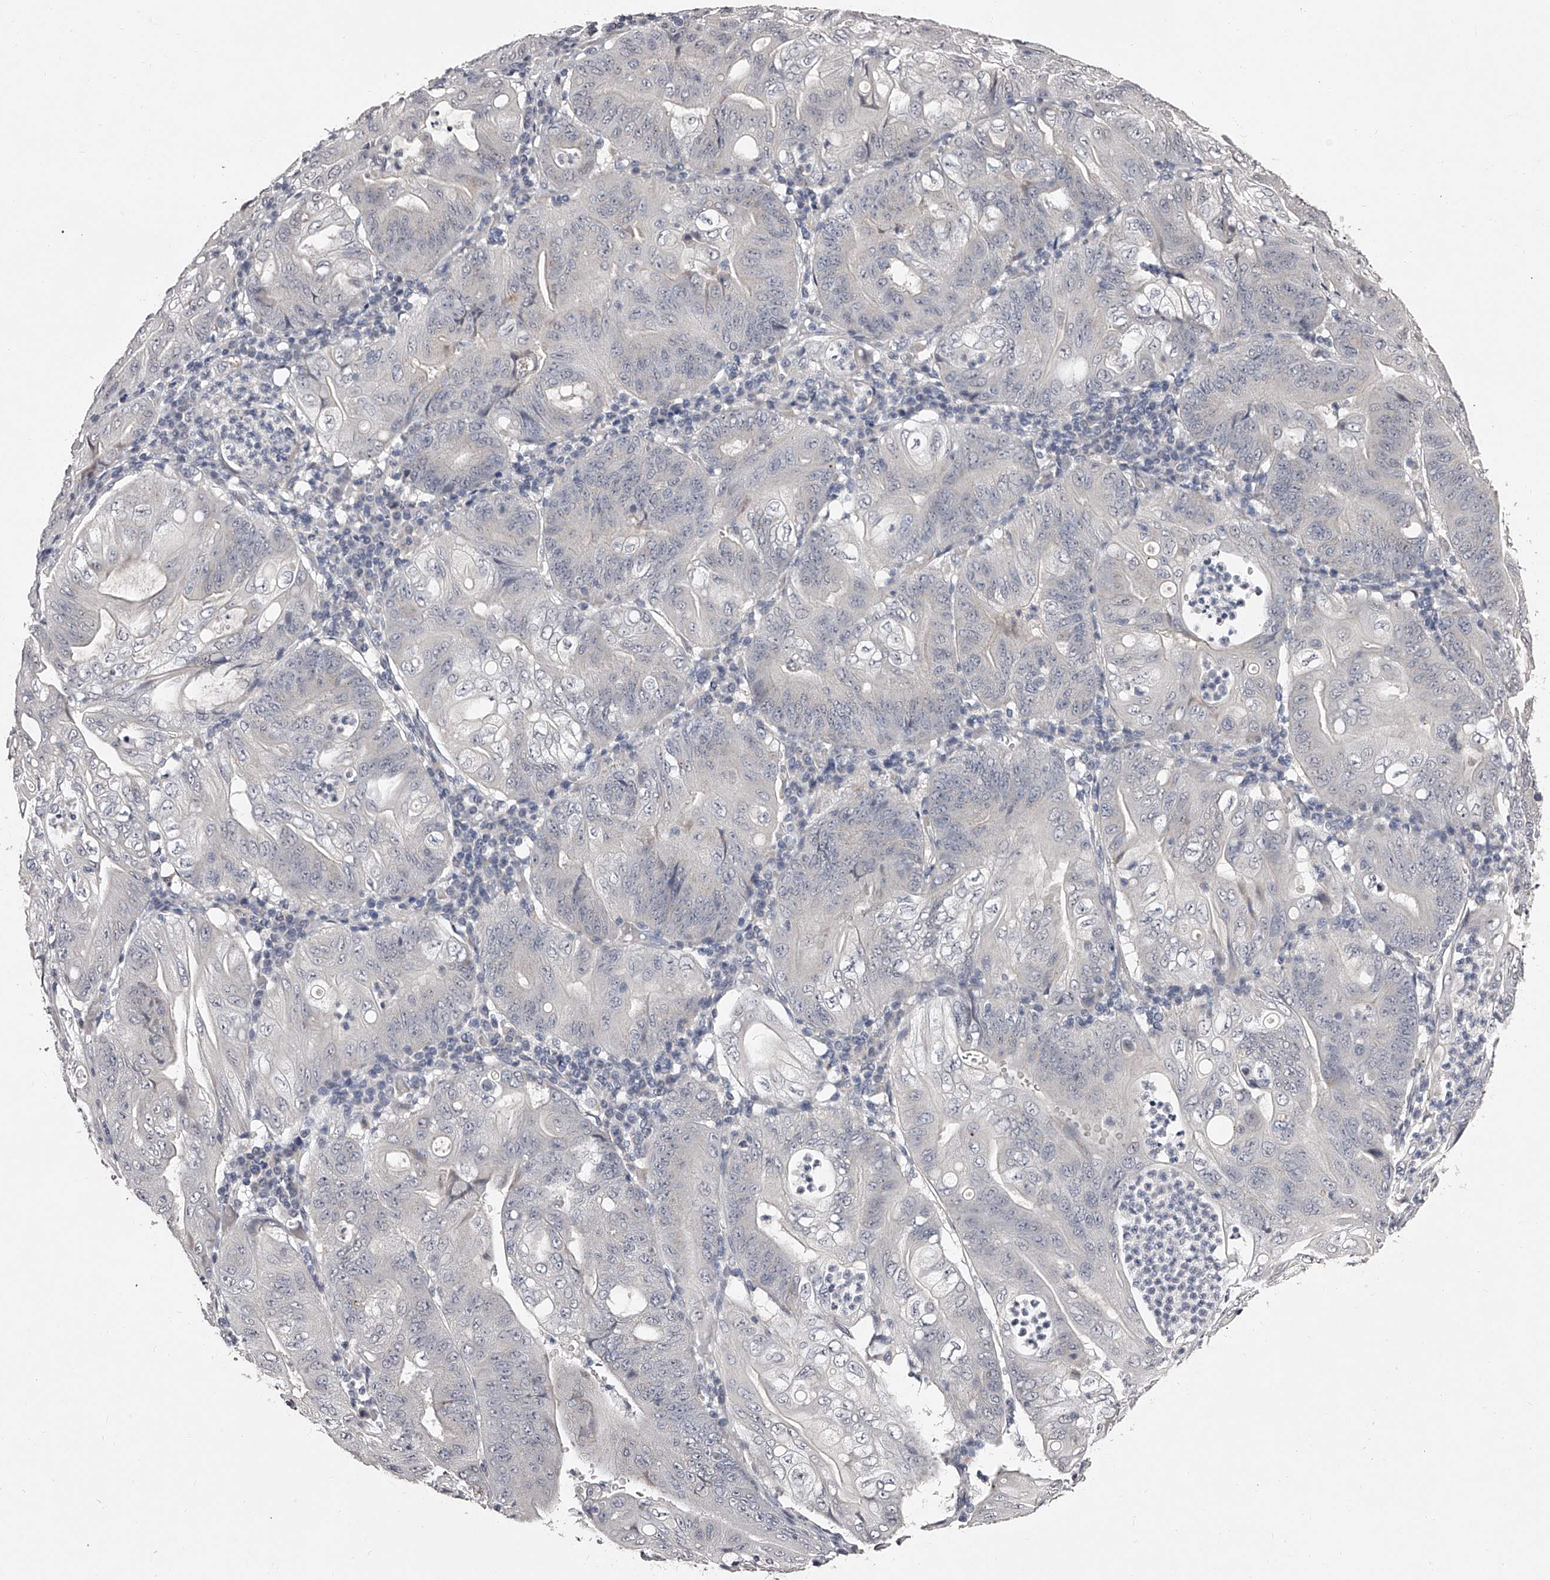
{"staining": {"intensity": "negative", "quantity": "none", "location": "none"}, "tissue": "stomach cancer", "cell_type": "Tumor cells", "image_type": "cancer", "snomed": [{"axis": "morphology", "description": "Adenocarcinoma, NOS"}, {"axis": "topography", "description": "Stomach"}], "caption": "This is a histopathology image of immunohistochemistry (IHC) staining of stomach adenocarcinoma, which shows no staining in tumor cells.", "gene": "NT5DC1", "patient": {"sex": "female", "age": 73}}